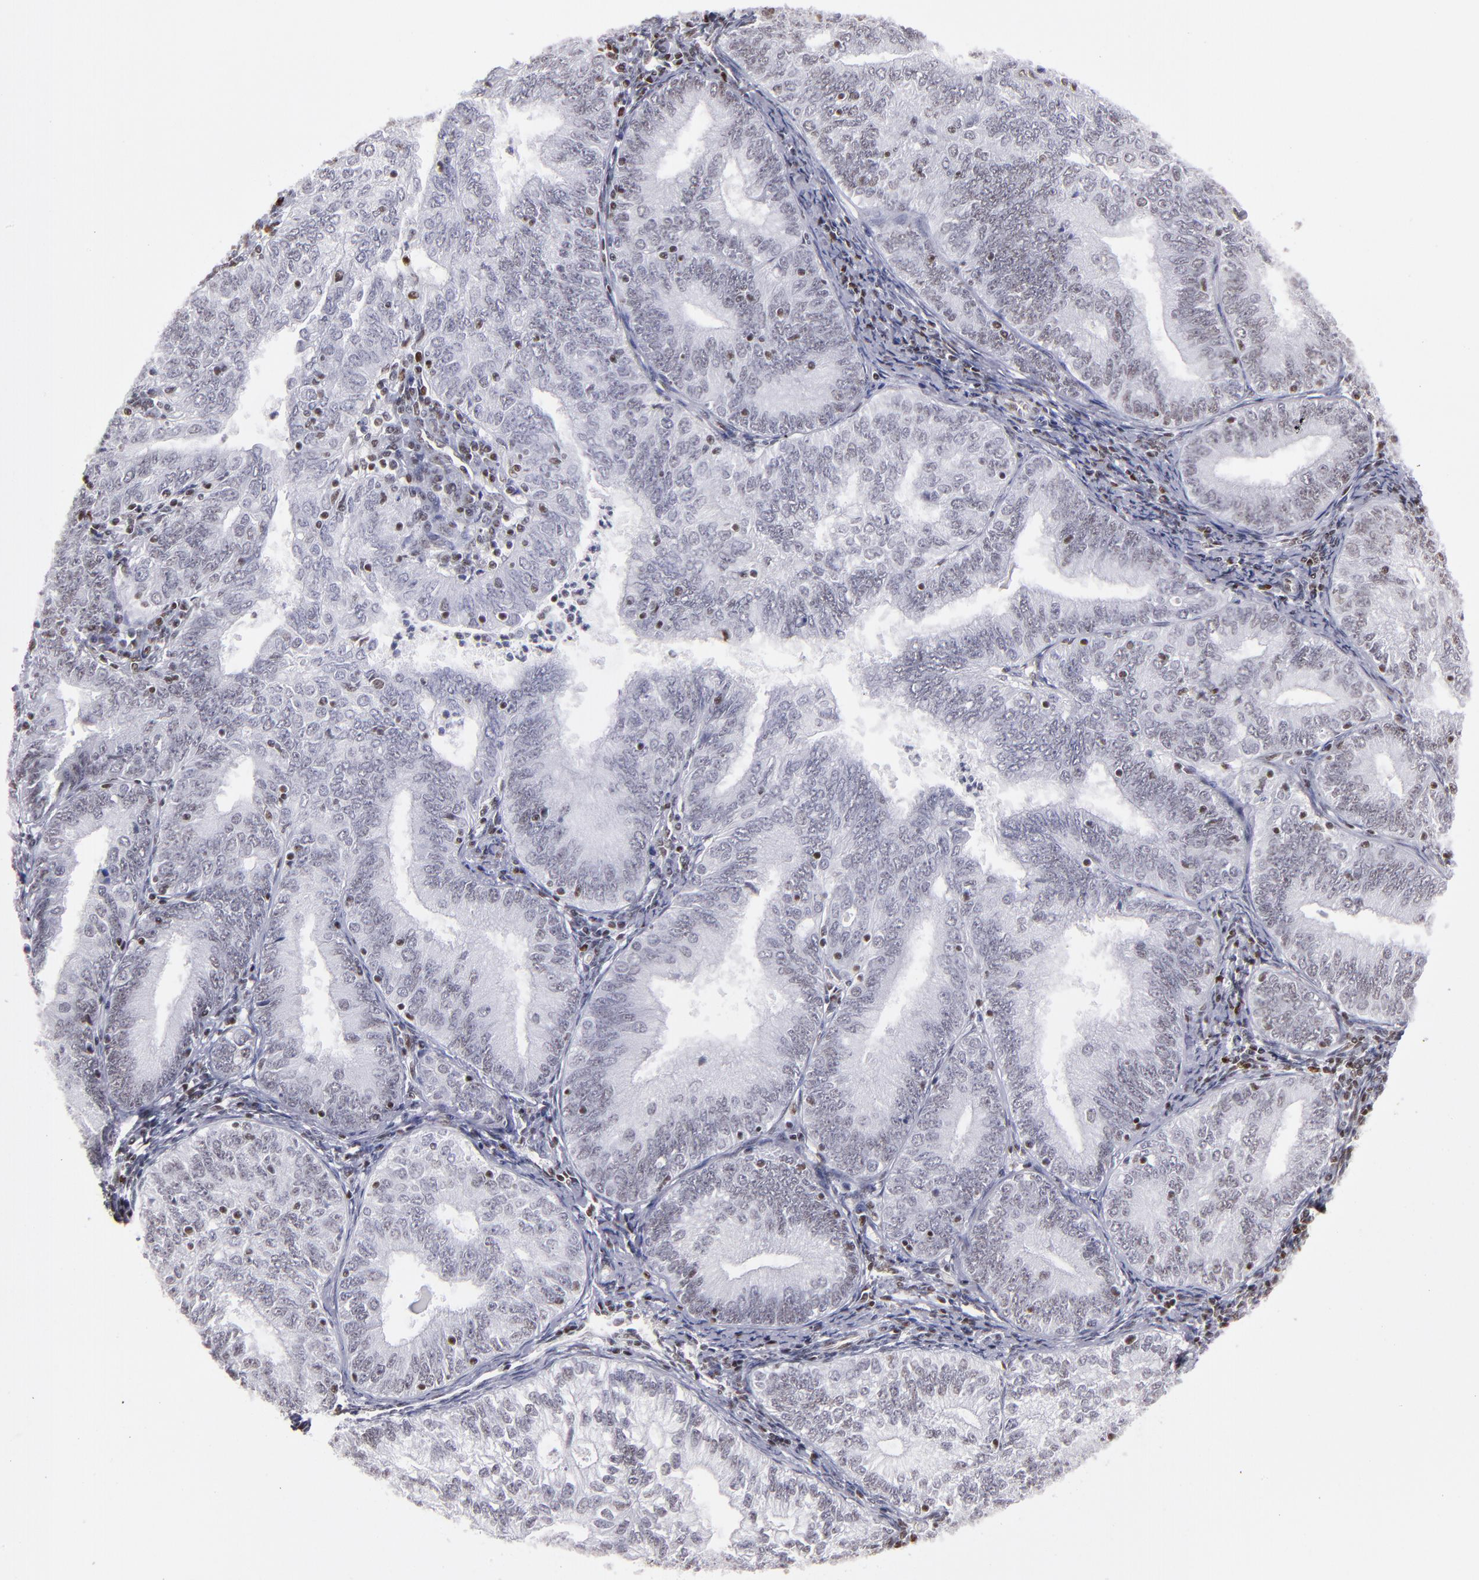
{"staining": {"intensity": "negative", "quantity": "none", "location": "none"}, "tissue": "endometrial cancer", "cell_type": "Tumor cells", "image_type": "cancer", "snomed": [{"axis": "morphology", "description": "Adenocarcinoma, NOS"}, {"axis": "topography", "description": "Endometrium"}], "caption": "Immunohistochemical staining of endometrial cancer demonstrates no significant positivity in tumor cells.", "gene": "TERF2", "patient": {"sex": "female", "age": 69}}